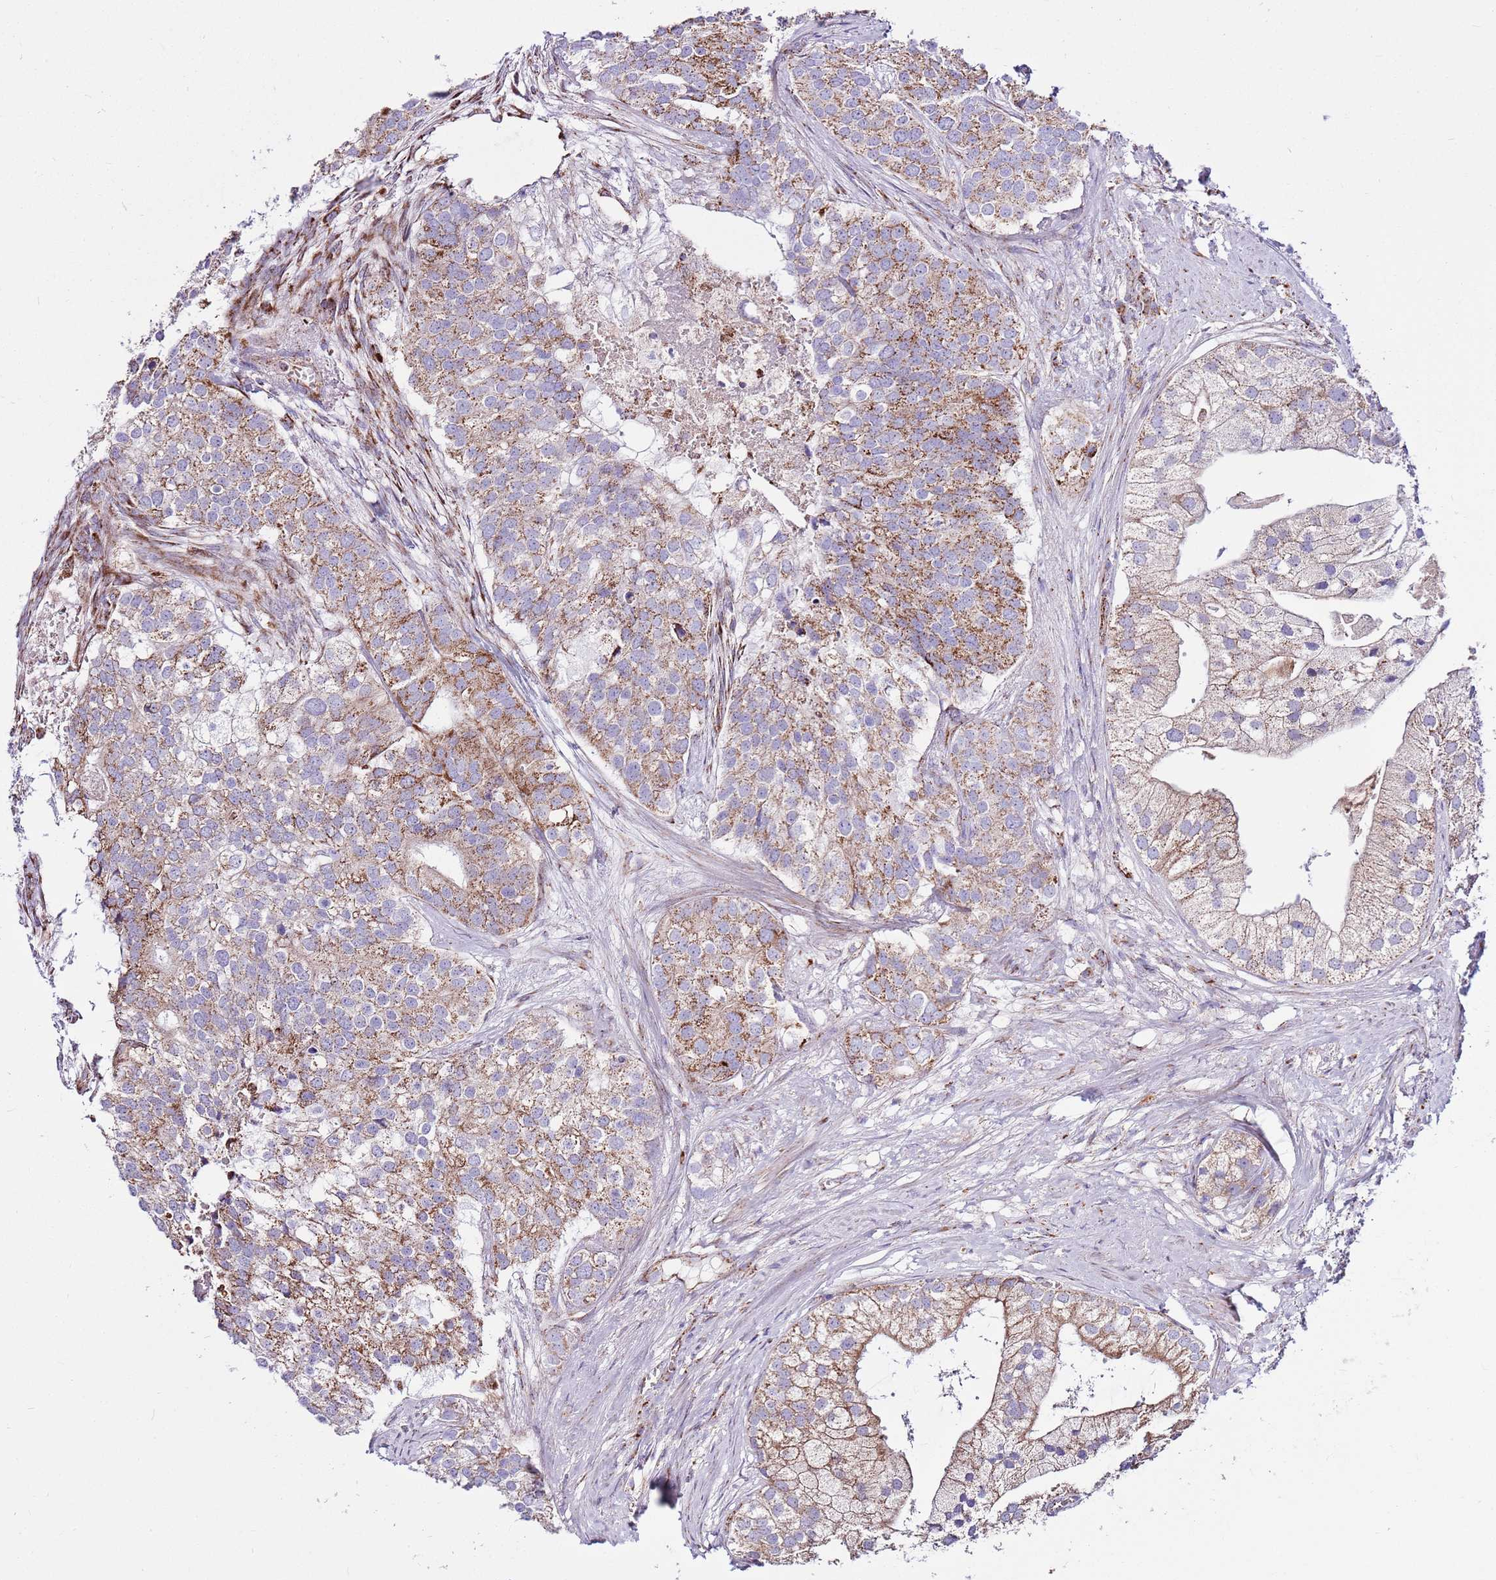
{"staining": {"intensity": "moderate", "quantity": ">75%", "location": "cytoplasmic/membranous"}, "tissue": "prostate cancer", "cell_type": "Tumor cells", "image_type": "cancer", "snomed": [{"axis": "morphology", "description": "Adenocarcinoma, High grade"}, {"axis": "topography", "description": "Prostate"}], "caption": "Protein staining of prostate cancer (adenocarcinoma (high-grade)) tissue shows moderate cytoplasmic/membranous positivity in approximately >75% of tumor cells.", "gene": "HECTD4", "patient": {"sex": "male", "age": 62}}